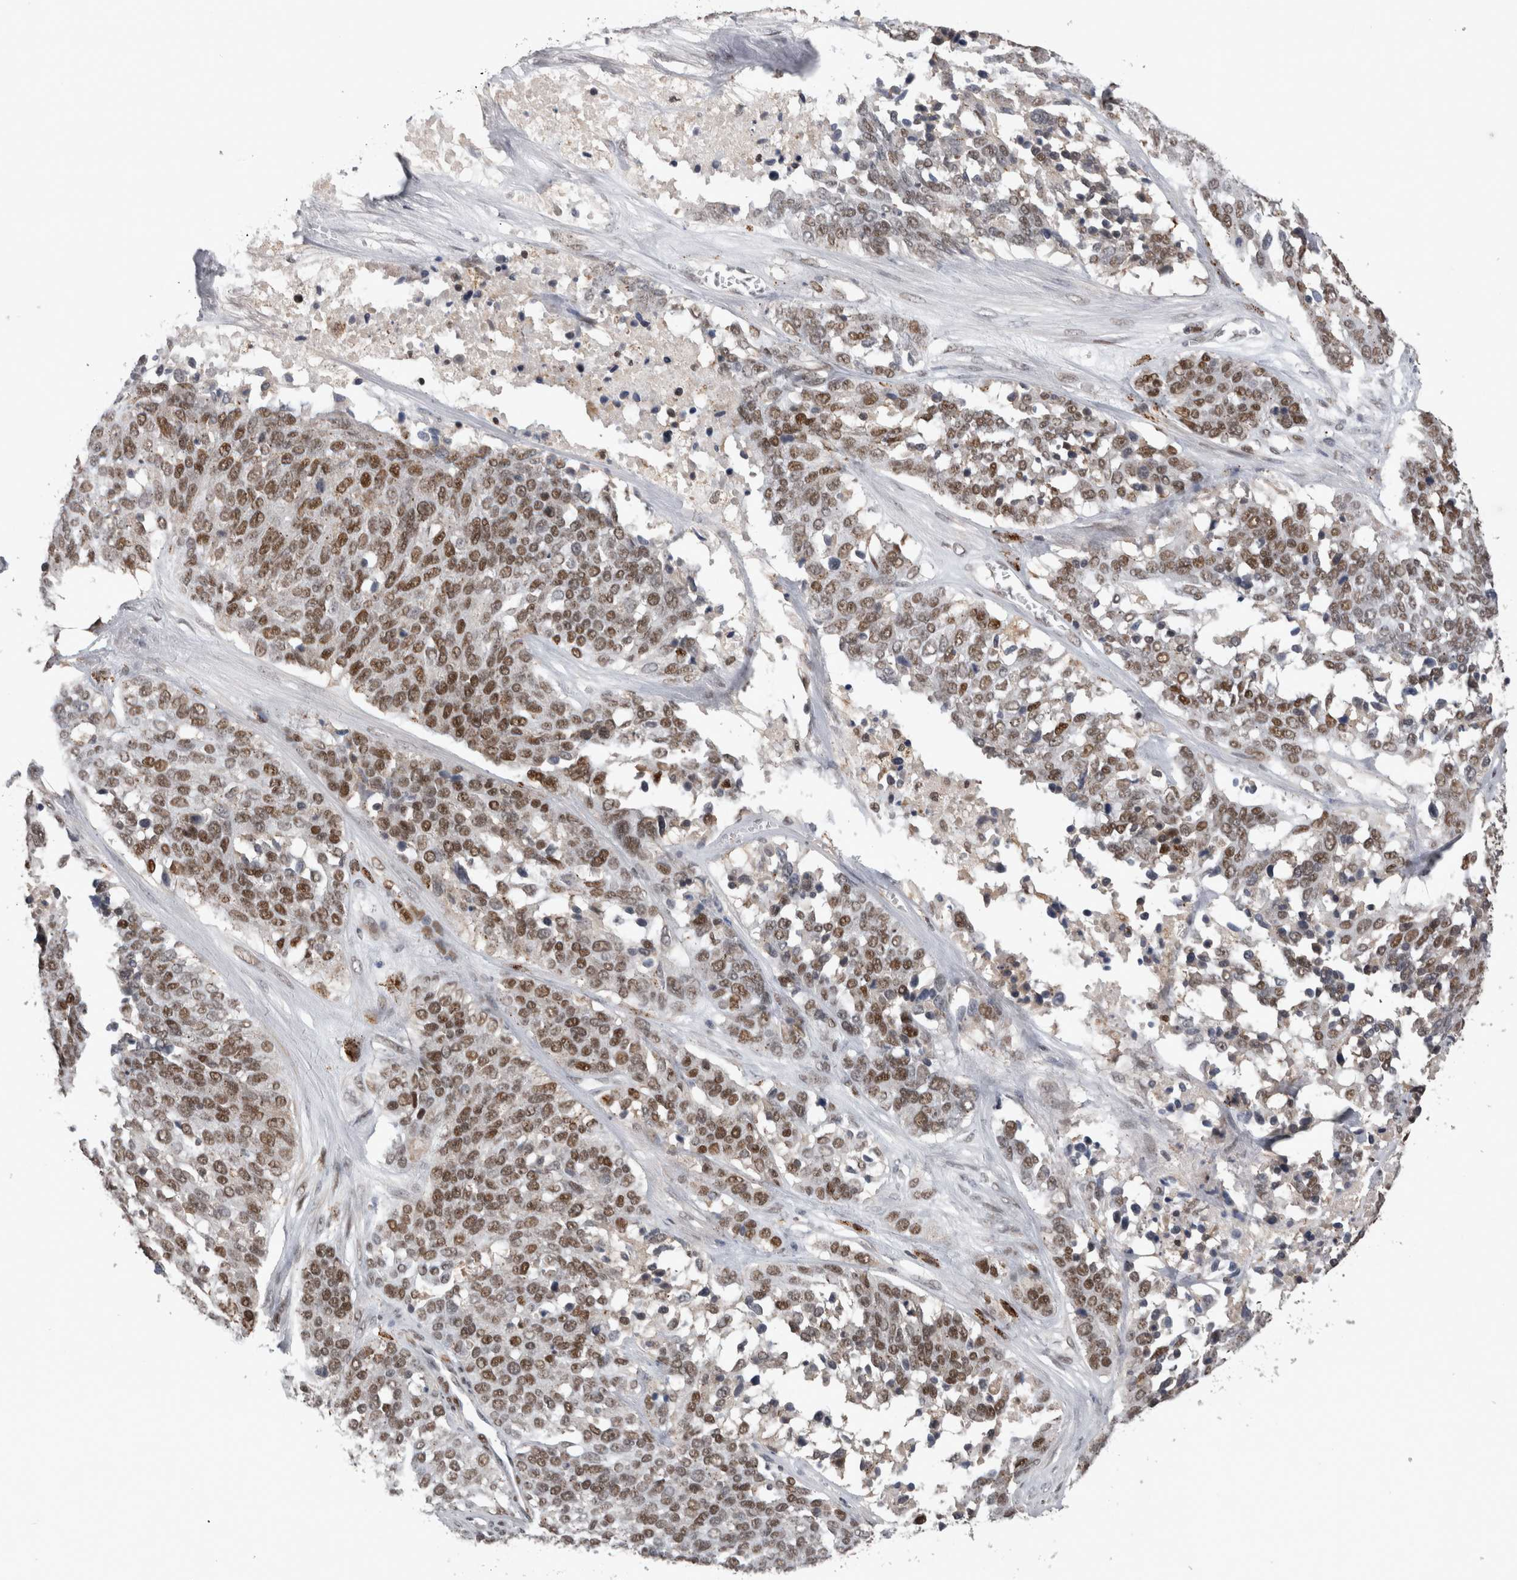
{"staining": {"intensity": "moderate", "quantity": ">75%", "location": "nuclear"}, "tissue": "ovarian cancer", "cell_type": "Tumor cells", "image_type": "cancer", "snomed": [{"axis": "morphology", "description": "Cystadenocarcinoma, serous, NOS"}, {"axis": "topography", "description": "Ovary"}], "caption": "This is an image of immunohistochemistry (IHC) staining of serous cystadenocarcinoma (ovarian), which shows moderate positivity in the nuclear of tumor cells.", "gene": "POLD2", "patient": {"sex": "female", "age": 44}}